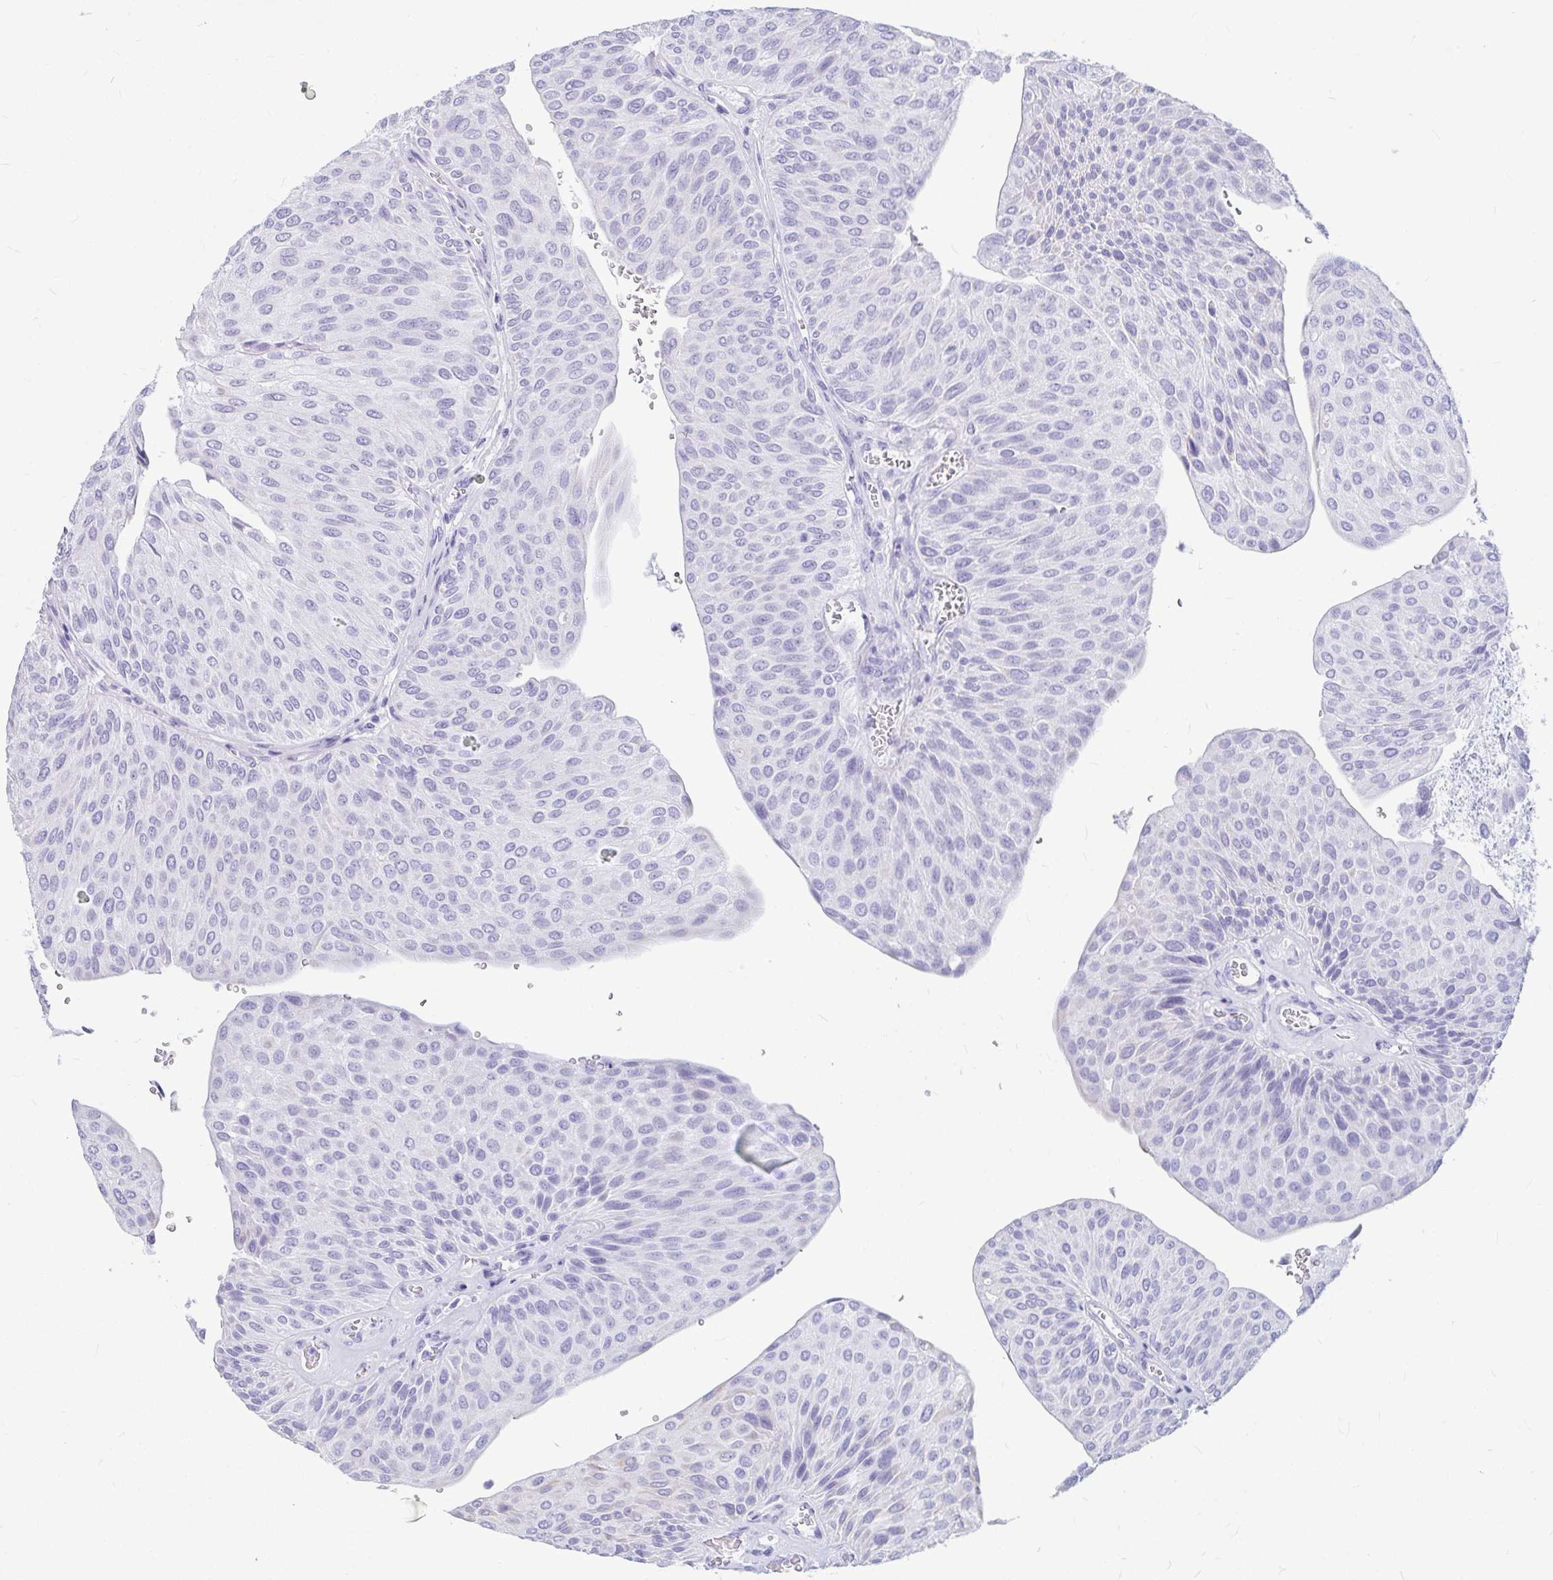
{"staining": {"intensity": "negative", "quantity": "none", "location": "none"}, "tissue": "urothelial cancer", "cell_type": "Tumor cells", "image_type": "cancer", "snomed": [{"axis": "morphology", "description": "Urothelial carcinoma, NOS"}, {"axis": "topography", "description": "Urinary bladder"}], "caption": "The immunohistochemistry photomicrograph has no significant staining in tumor cells of urothelial cancer tissue.", "gene": "OR5J2", "patient": {"sex": "male", "age": 67}}